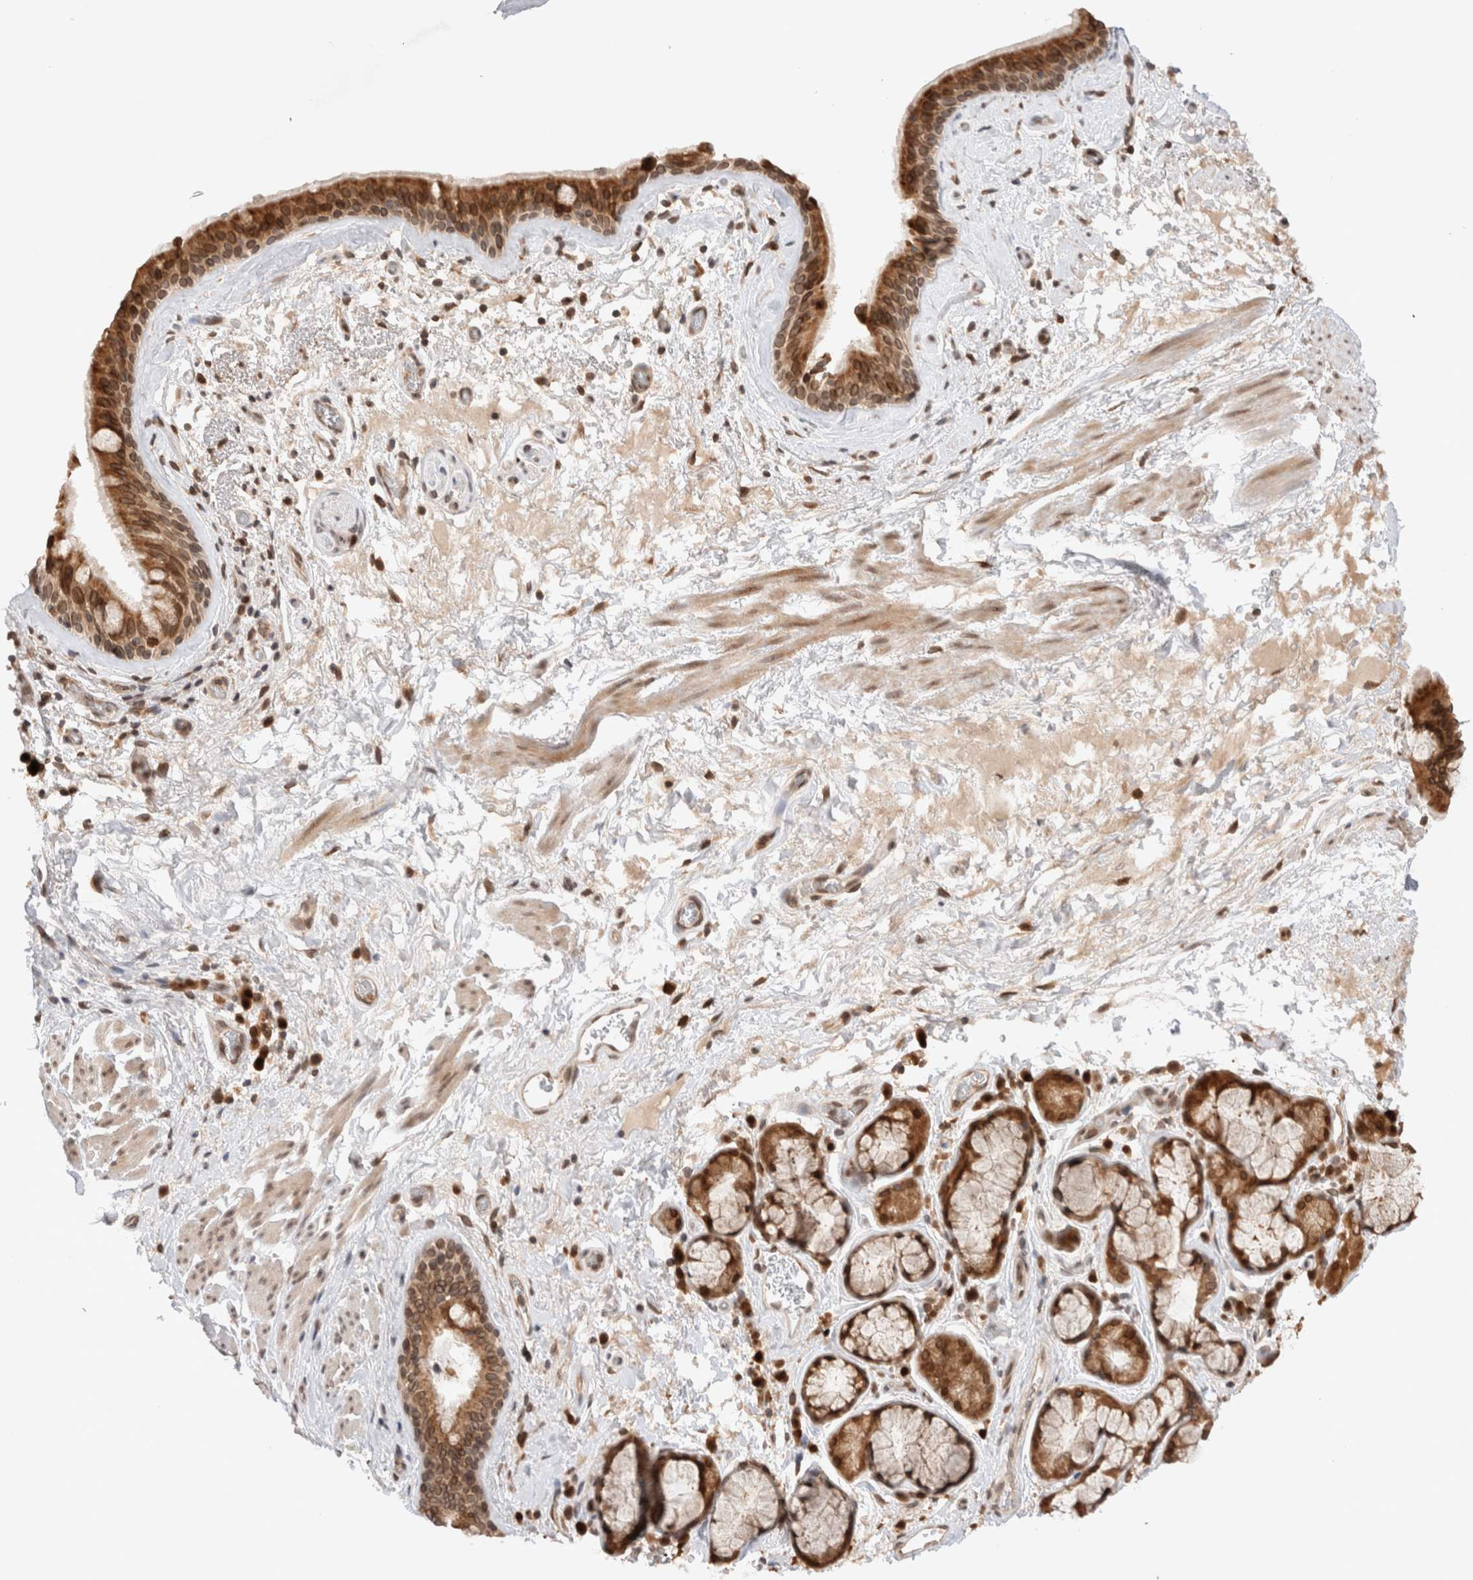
{"staining": {"intensity": "strong", "quantity": ">75%", "location": "cytoplasmic/membranous,nuclear"}, "tissue": "bronchus", "cell_type": "Respiratory epithelial cells", "image_type": "normal", "snomed": [{"axis": "morphology", "description": "Normal tissue, NOS"}, {"axis": "topography", "description": "Cartilage tissue"}], "caption": "The immunohistochemical stain labels strong cytoplasmic/membranous,nuclear positivity in respiratory epithelial cells of unremarkable bronchus. (IHC, brightfield microscopy, high magnification).", "gene": "TPR", "patient": {"sex": "female", "age": 63}}